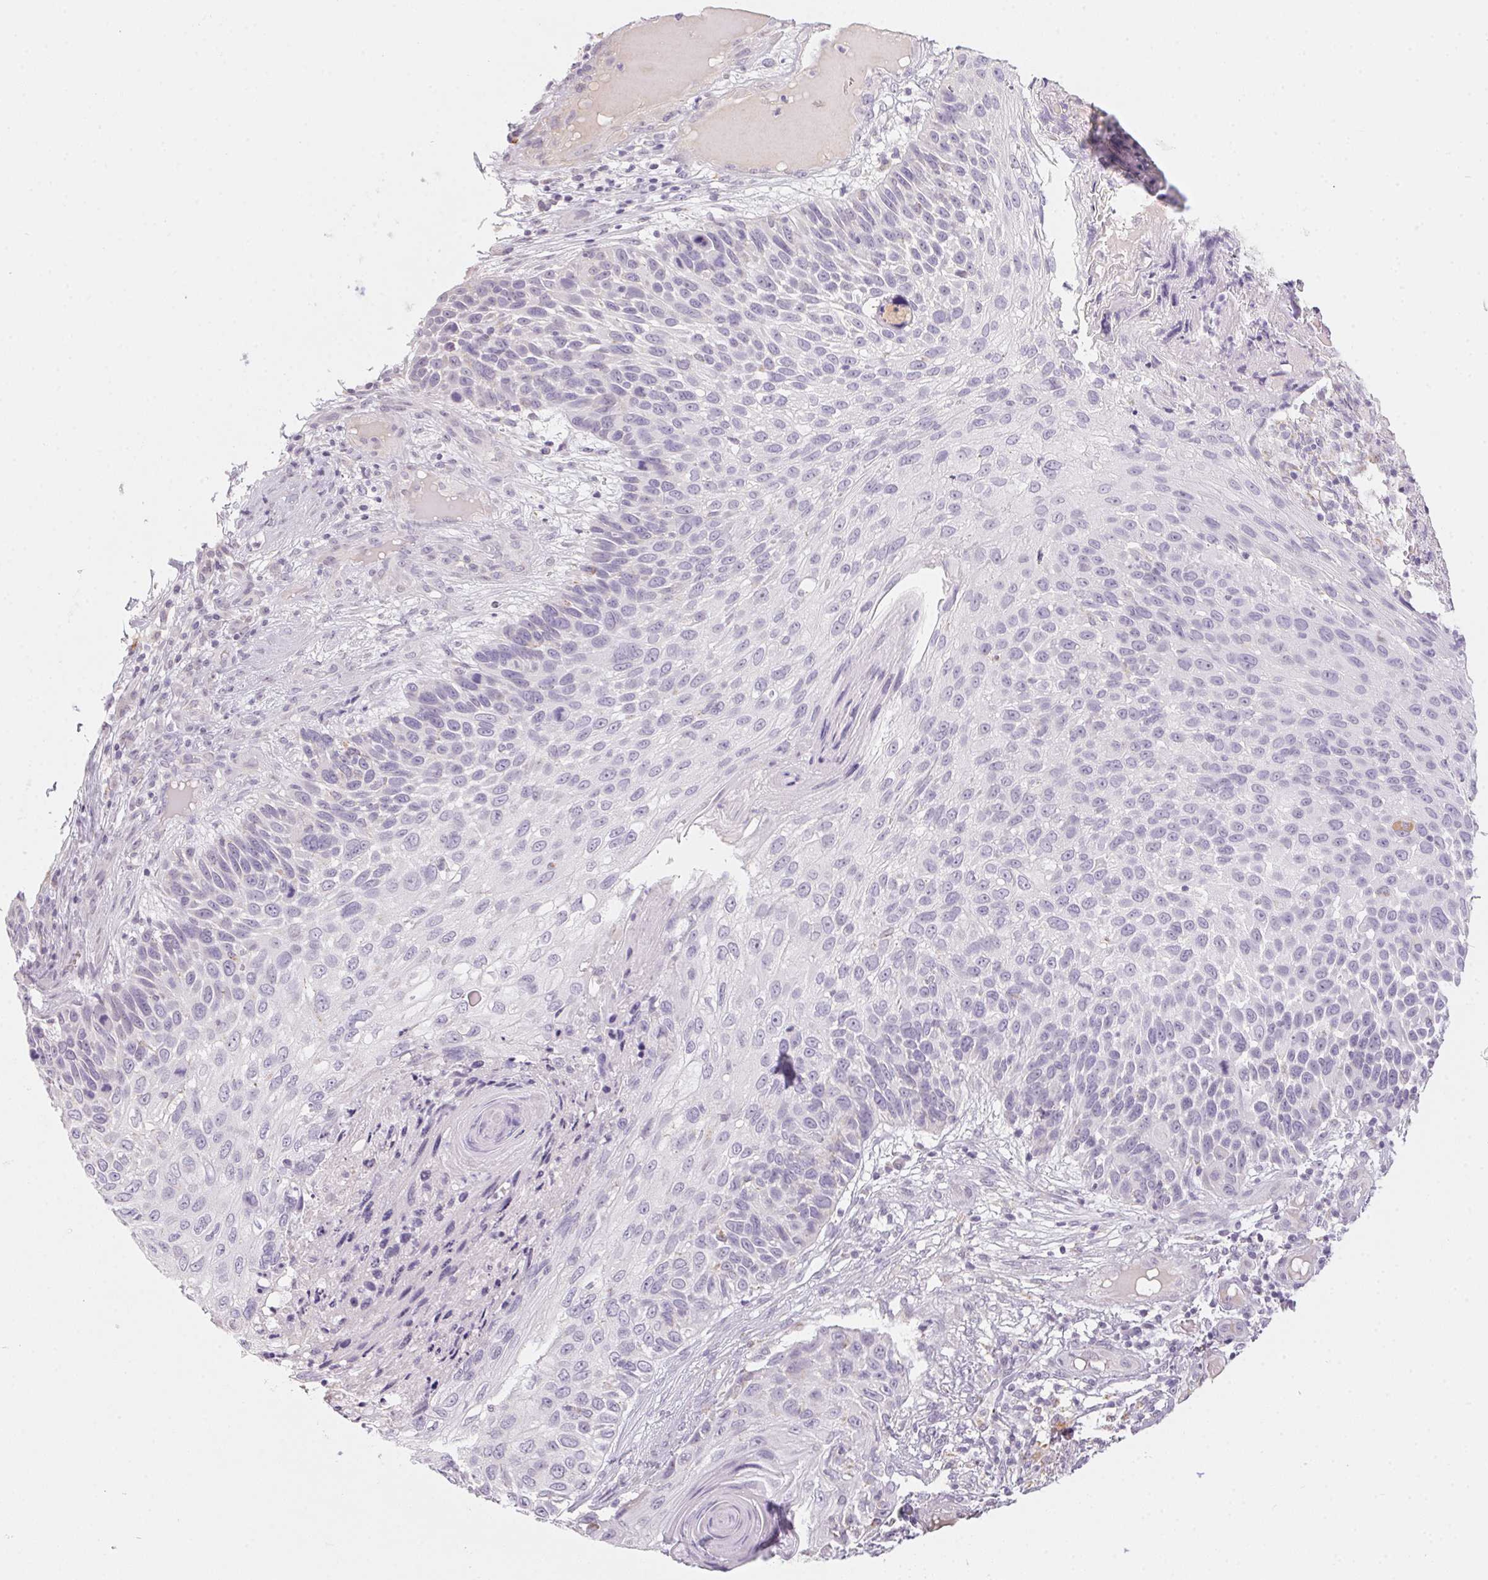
{"staining": {"intensity": "negative", "quantity": "none", "location": "none"}, "tissue": "skin cancer", "cell_type": "Tumor cells", "image_type": "cancer", "snomed": [{"axis": "morphology", "description": "Squamous cell carcinoma, NOS"}, {"axis": "topography", "description": "Skin"}], "caption": "An IHC photomicrograph of skin squamous cell carcinoma is shown. There is no staining in tumor cells of skin squamous cell carcinoma. The staining was performed using DAB to visualize the protein expression in brown, while the nuclei were stained in blue with hematoxylin (Magnification: 20x).", "gene": "PRPH", "patient": {"sex": "male", "age": 92}}